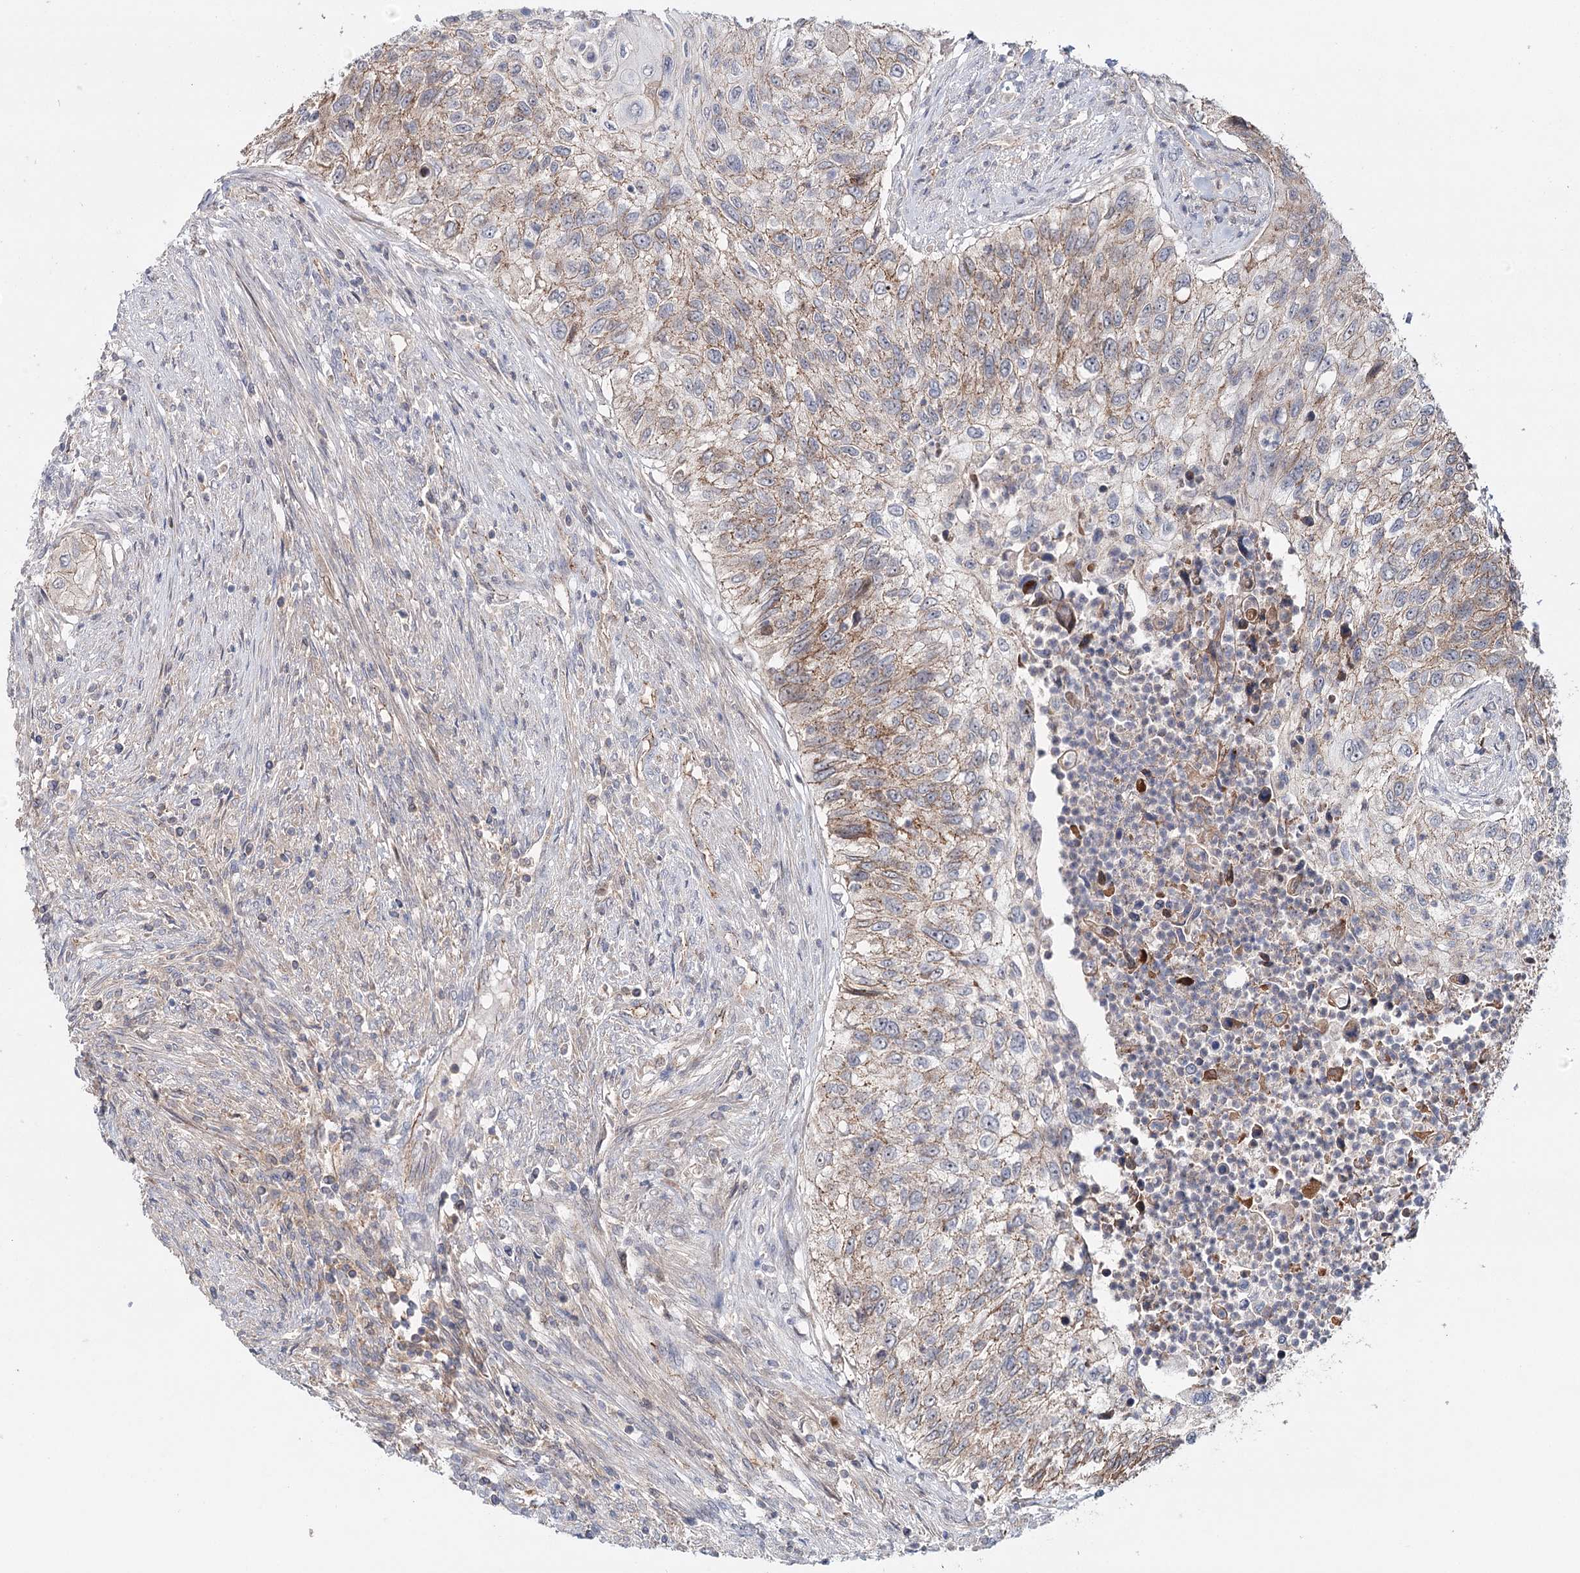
{"staining": {"intensity": "moderate", "quantity": "25%-75%", "location": "cytoplasmic/membranous"}, "tissue": "urothelial cancer", "cell_type": "Tumor cells", "image_type": "cancer", "snomed": [{"axis": "morphology", "description": "Urothelial carcinoma, High grade"}, {"axis": "topography", "description": "Urinary bladder"}], "caption": "There is medium levels of moderate cytoplasmic/membranous expression in tumor cells of urothelial carcinoma (high-grade), as demonstrated by immunohistochemical staining (brown color).", "gene": "PKP4", "patient": {"sex": "female", "age": 60}}